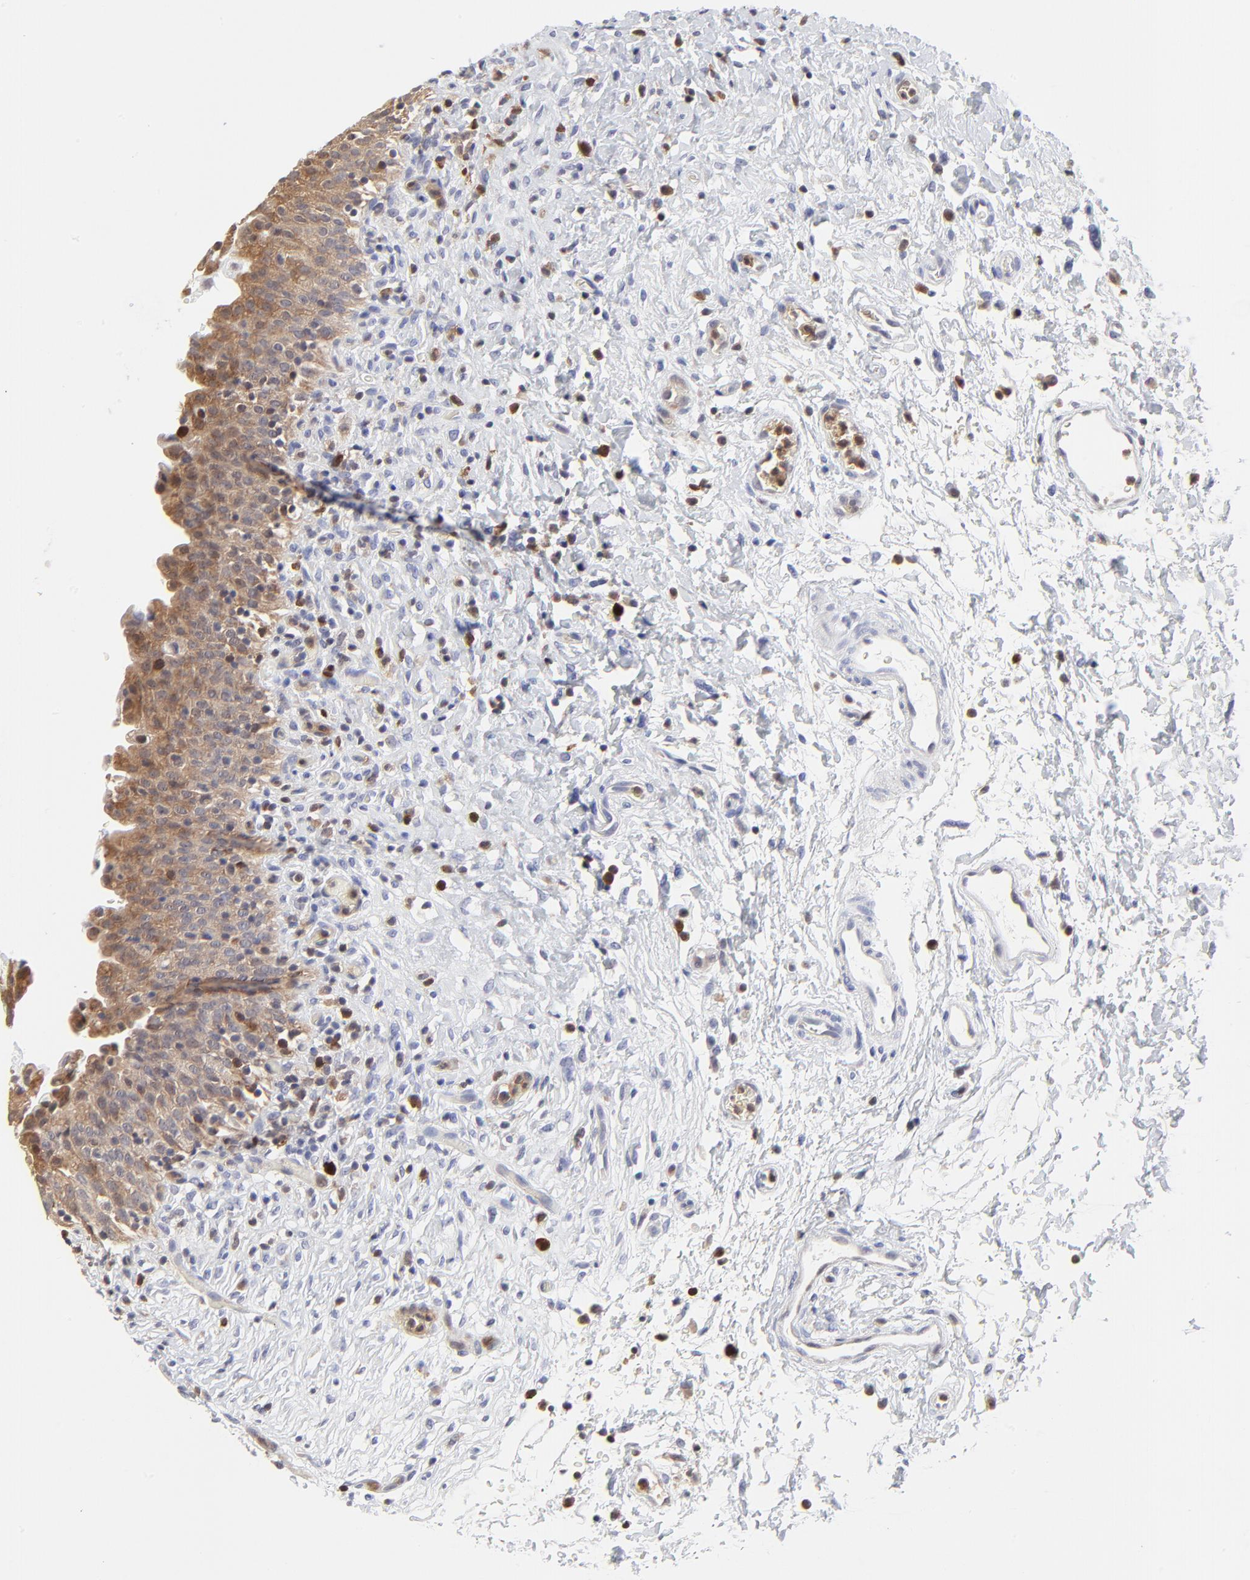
{"staining": {"intensity": "moderate", "quantity": ">75%", "location": "cytoplasmic/membranous"}, "tissue": "urinary bladder", "cell_type": "Urothelial cells", "image_type": "normal", "snomed": [{"axis": "morphology", "description": "Normal tissue, NOS"}, {"axis": "topography", "description": "Urinary bladder"}], "caption": "This photomicrograph reveals normal urinary bladder stained with IHC to label a protein in brown. The cytoplasmic/membranous of urothelial cells show moderate positivity for the protein. Nuclei are counter-stained blue.", "gene": "CASP3", "patient": {"sex": "male", "age": 51}}